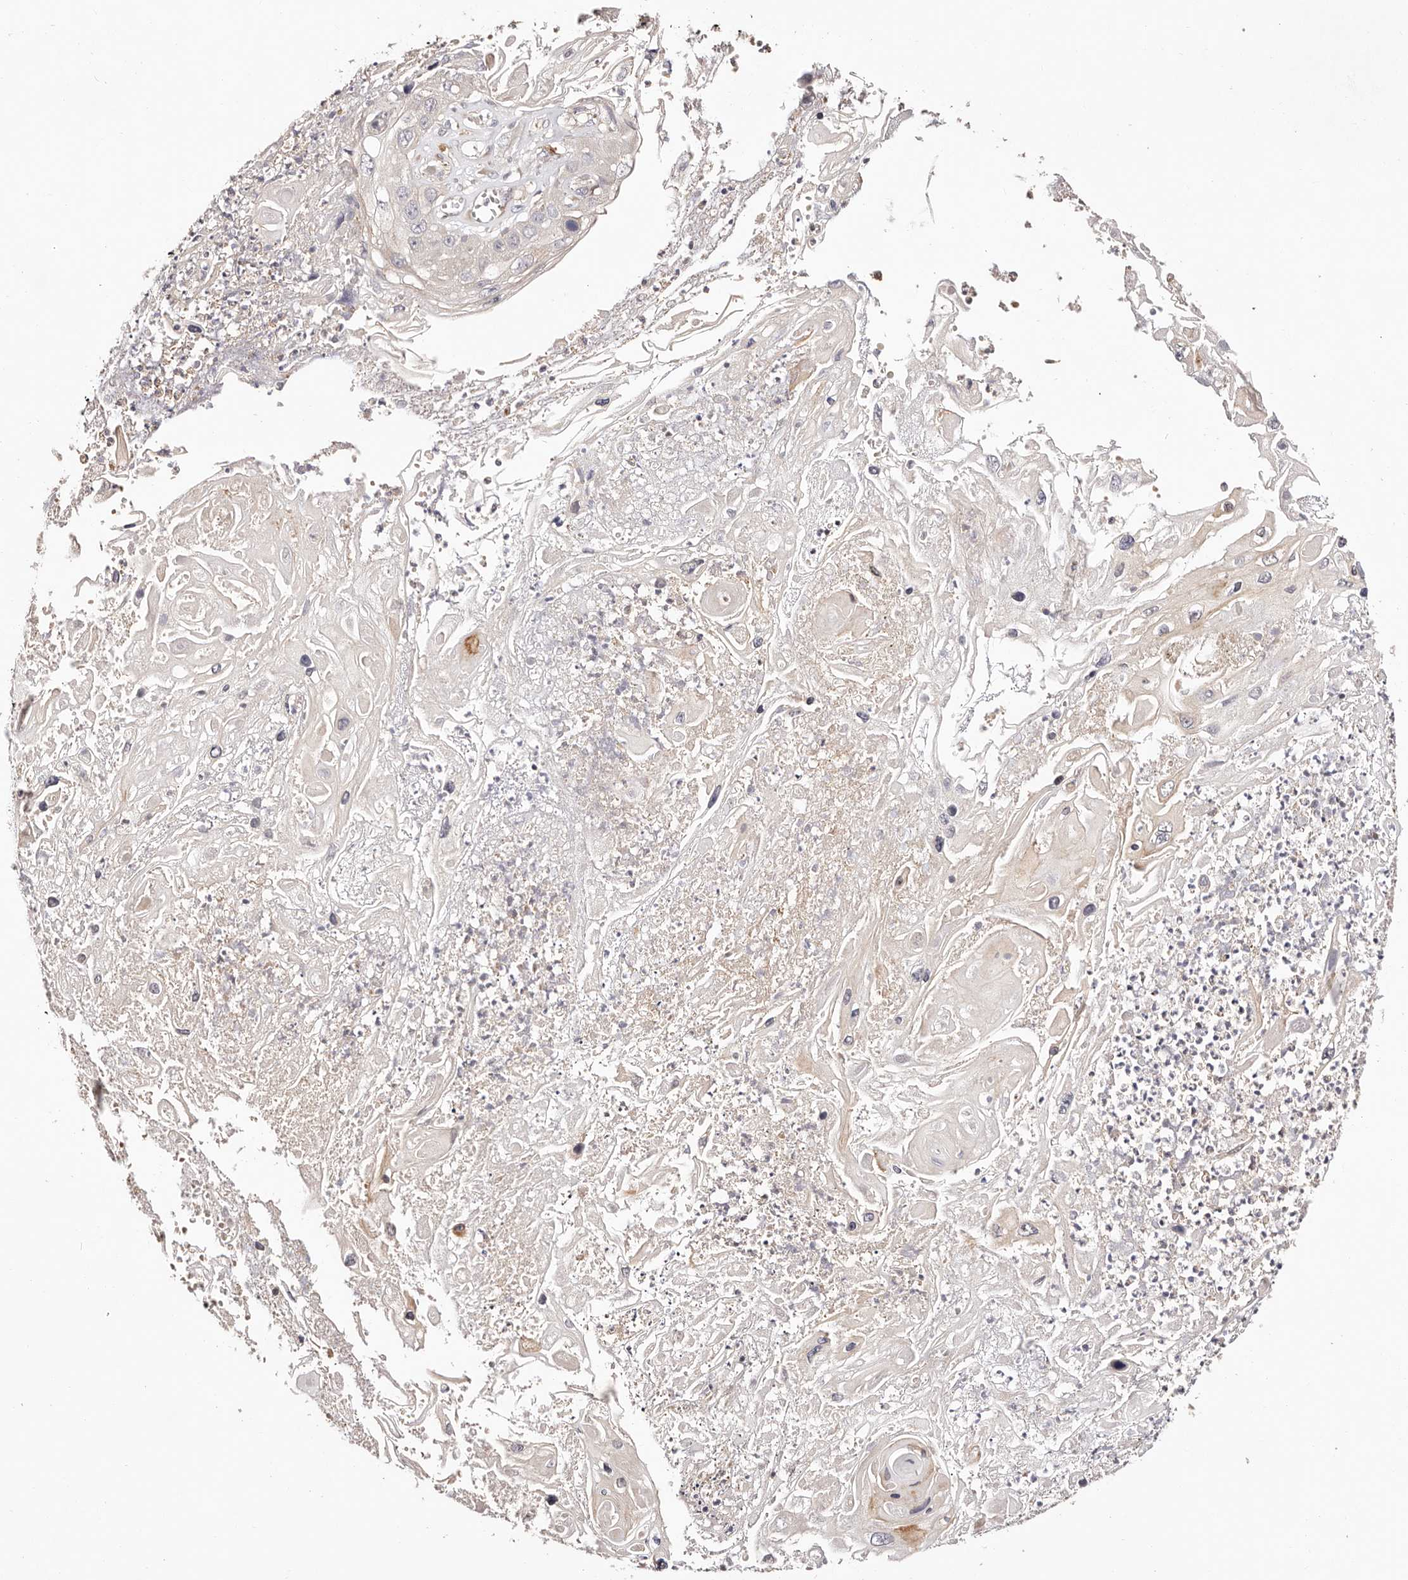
{"staining": {"intensity": "negative", "quantity": "none", "location": "none"}, "tissue": "skin cancer", "cell_type": "Tumor cells", "image_type": "cancer", "snomed": [{"axis": "morphology", "description": "Squamous cell carcinoma, NOS"}, {"axis": "topography", "description": "Skin"}], "caption": "Immunohistochemistry image of human squamous cell carcinoma (skin) stained for a protein (brown), which demonstrates no positivity in tumor cells. (Stains: DAB immunohistochemistry (IHC) with hematoxylin counter stain, Microscopy: brightfield microscopy at high magnification).", "gene": "MAPK1", "patient": {"sex": "male", "age": 55}}